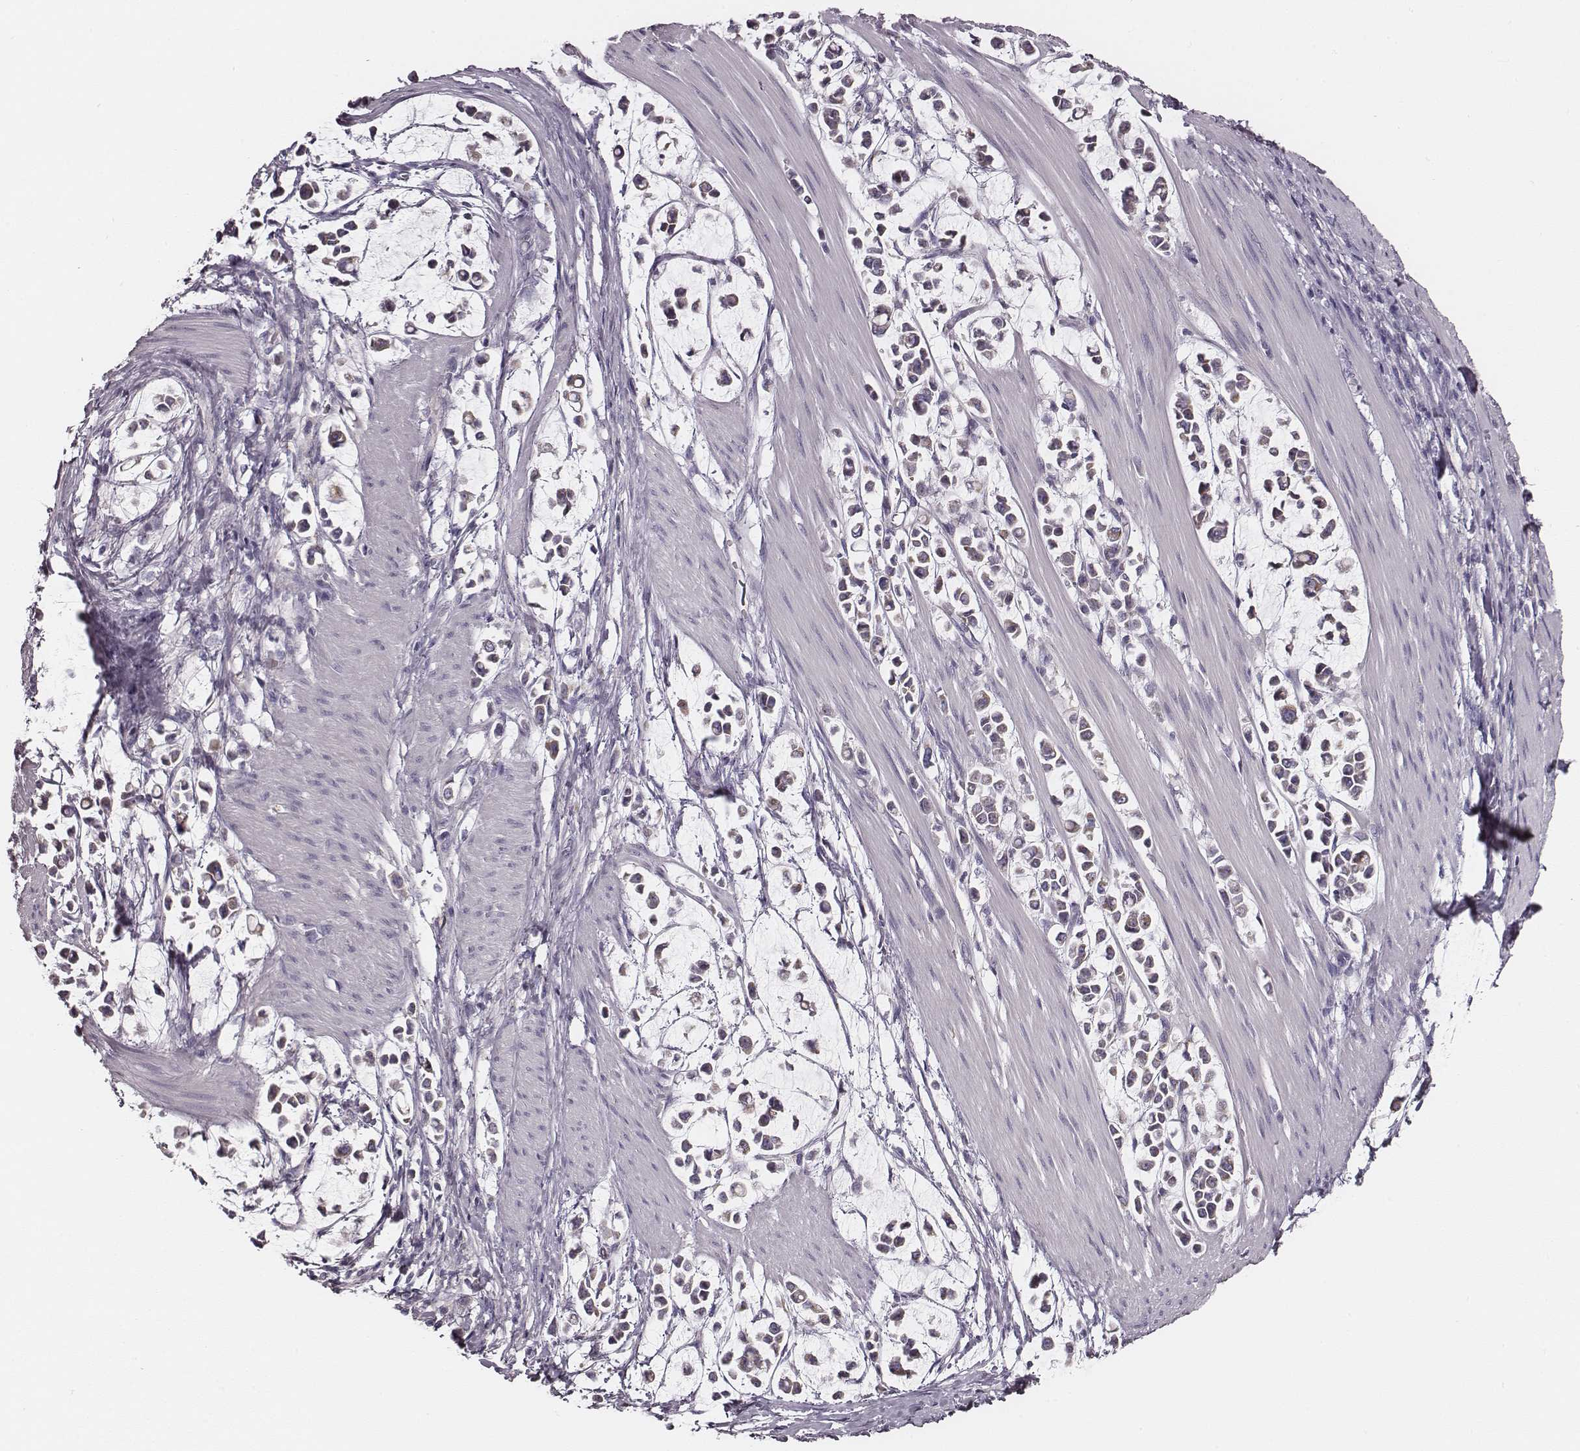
{"staining": {"intensity": "weak", "quantity": "25%-75%", "location": "cytoplasmic/membranous"}, "tissue": "stomach cancer", "cell_type": "Tumor cells", "image_type": "cancer", "snomed": [{"axis": "morphology", "description": "Adenocarcinoma, NOS"}, {"axis": "topography", "description": "Stomach"}], "caption": "Stomach adenocarcinoma stained with a brown dye demonstrates weak cytoplasmic/membranous positive staining in approximately 25%-75% of tumor cells.", "gene": "UBL4B", "patient": {"sex": "male", "age": 82}}